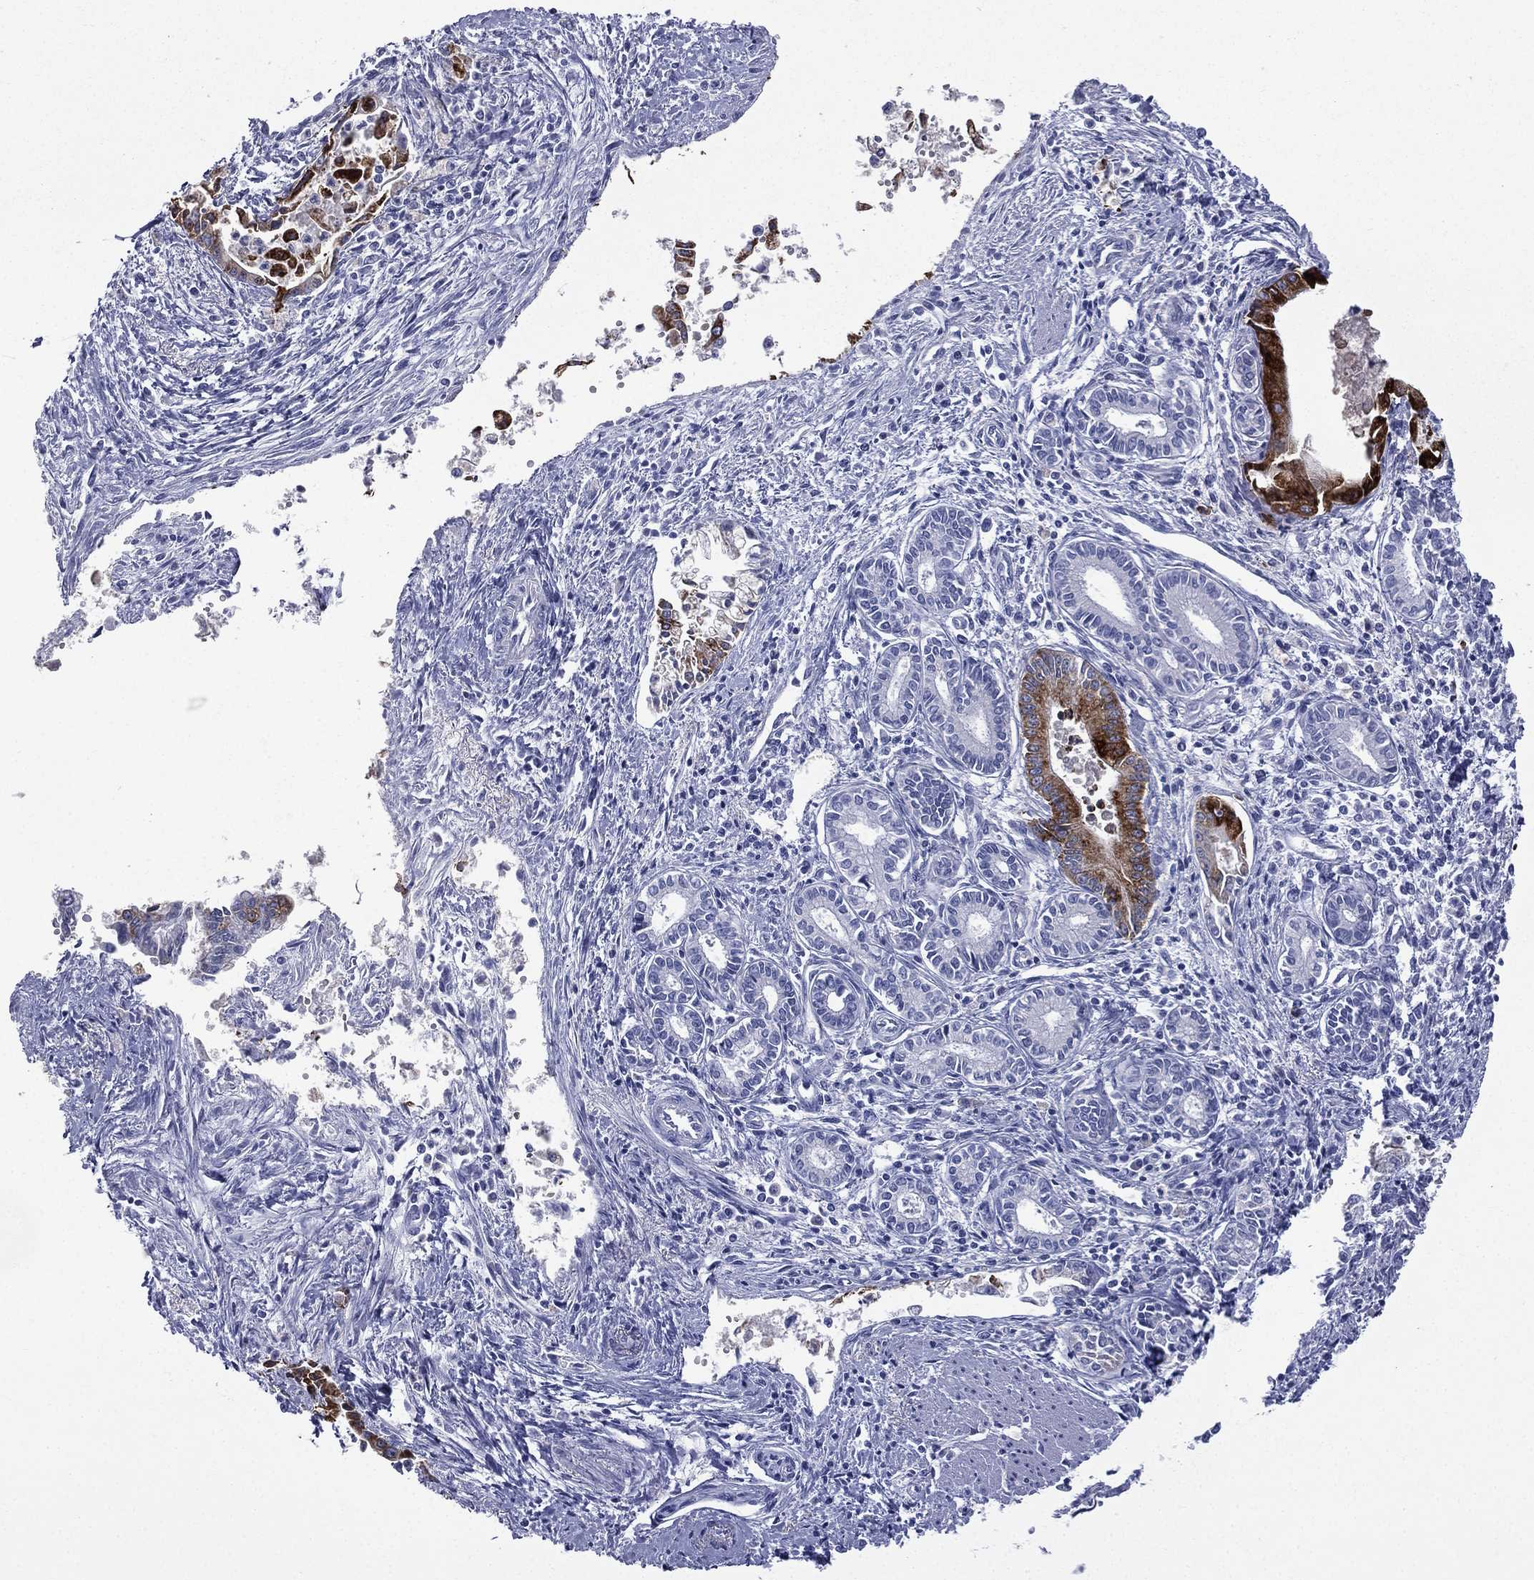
{"staining": {"intensity": "strong", "quantity": "<25%", "location": "cytoplasmic/membranous"}, "tissue": "pancreatic cancer", "cell_type": "Tumor cells", "image_type": "cancer", "snomed": [{"axis": "morphology", "description": "Adenocarcinoma, NOS"}, {"axis": "topography", "description": "Pancreas"}], "caption": "Human pancreatic cancer (adenocarcinoma) stained with a brown dye reveals strong cytoplasmic/membranous positive expression in about <25% of tumor cells.", "gene": "CES2", "patient": {"sex": "female", "age": 65}}